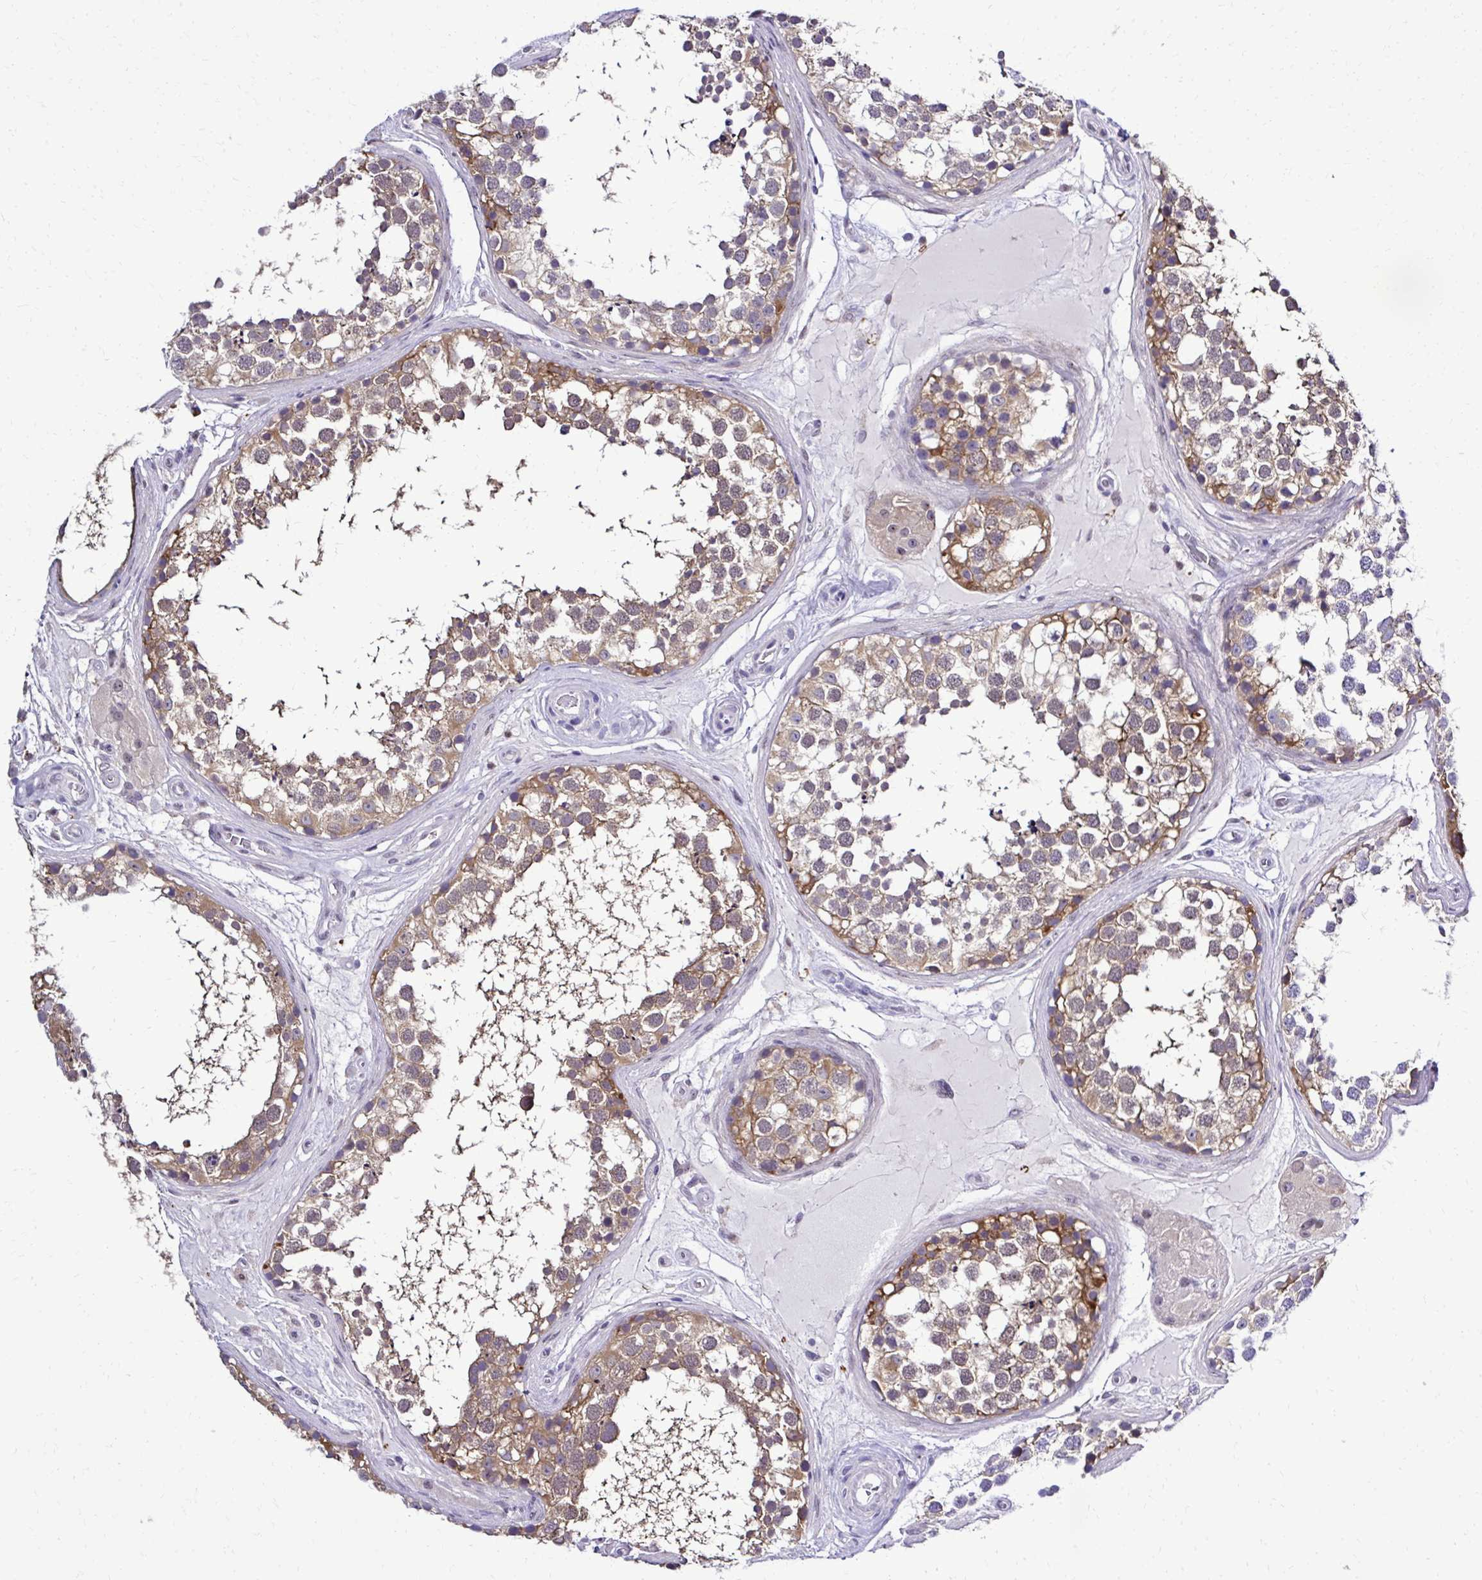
{"staining": {"intensity": "moderate", "quantity": ">75%", "location": "cytoplasmic/membranous"}, "tissue": "testis", "cell_type": "Cells in seminiferous ducts", "image_type": "normal", "snomed": [{"axis": "morphology", "description": "Normal tissue, NOS"}, {"axis": "morphology", "description": "Seminoma, NOS"}, {"axis": "topography", "description": "Testis"}], "caption": "A brown stain shows moderate cytoplasmic/membranous expression of a protein in cells in seminiferous ducts of unremarkable testis.", "gene": "RASL11B", "patient": {"sex": "male", "age": 65}}